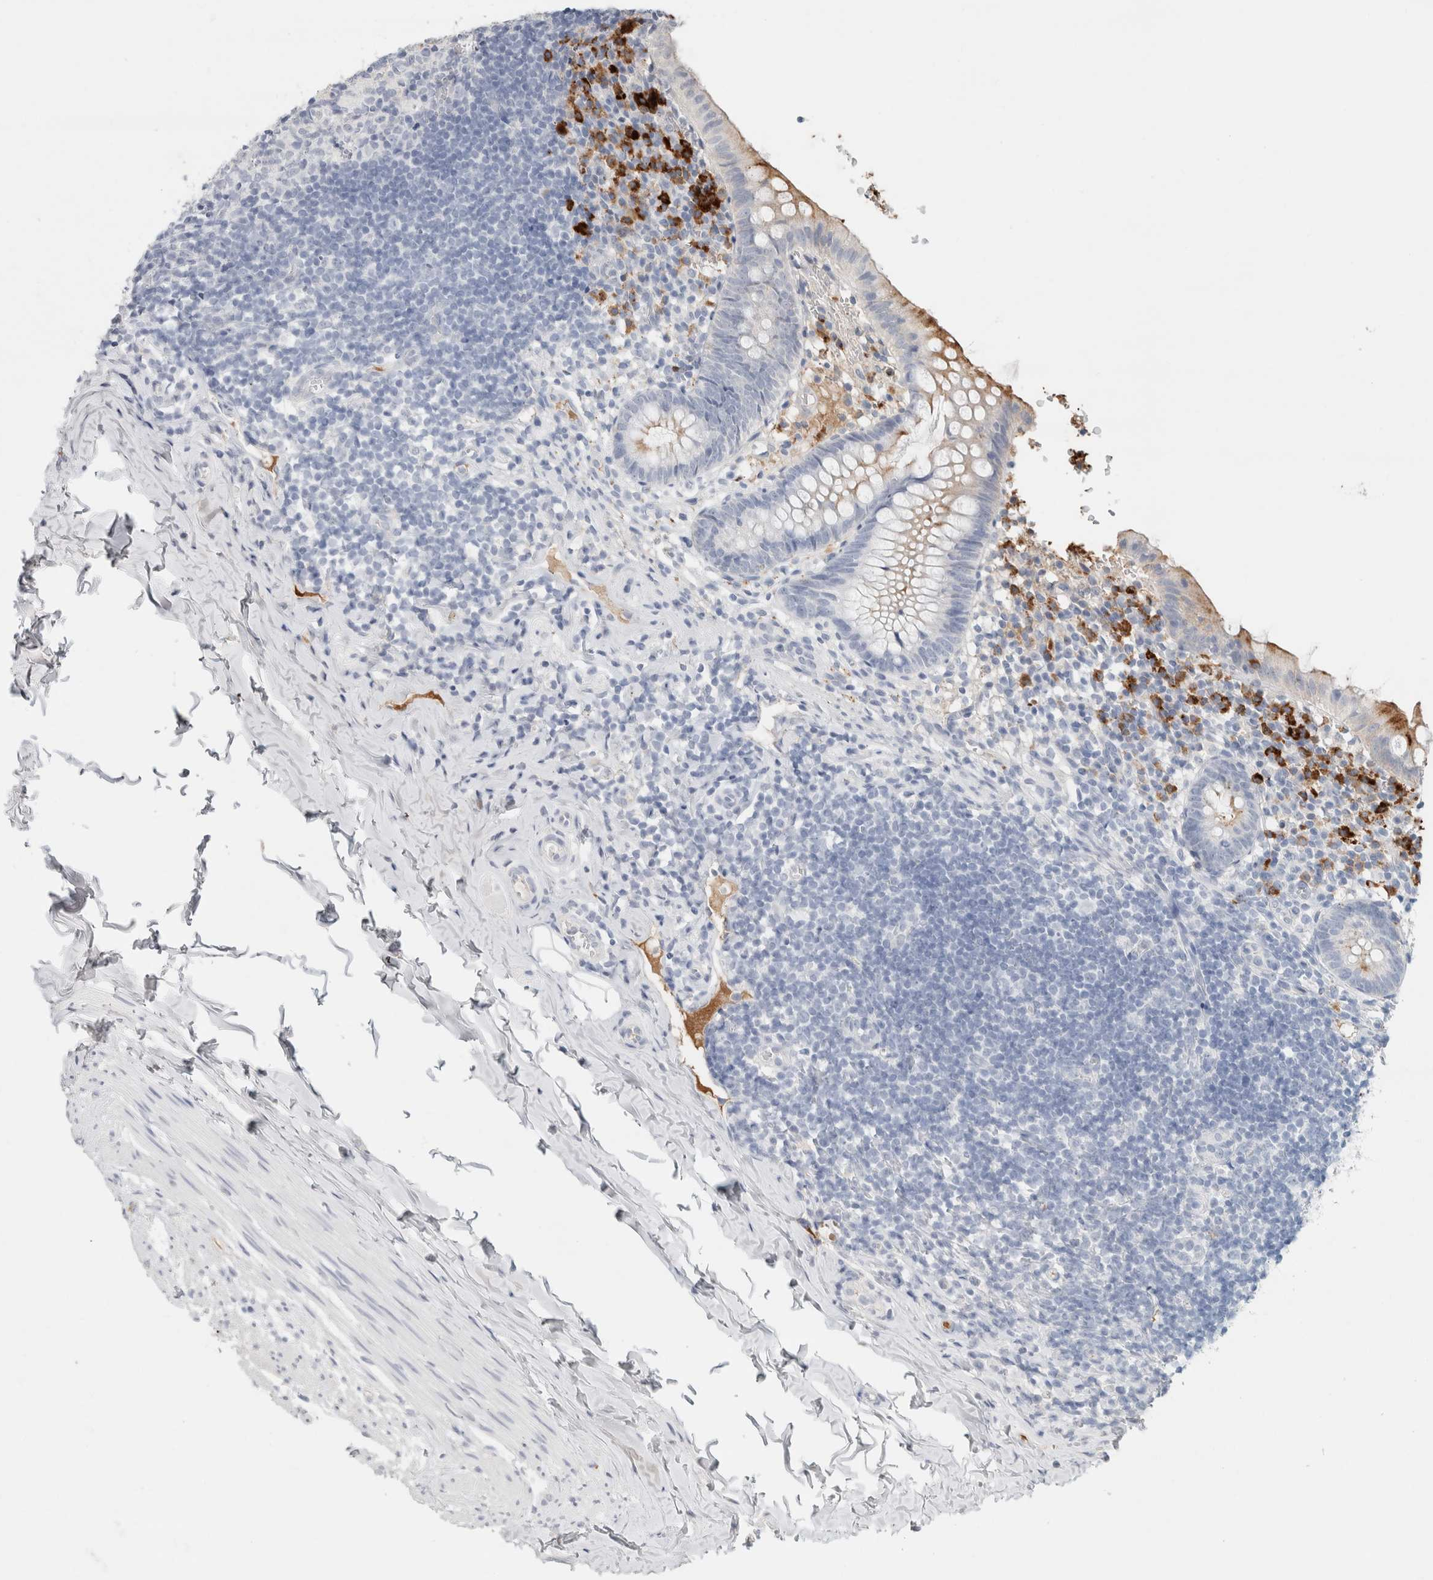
{"staining": {"intensity": "moderate", "quantity": "25%-75%", "location": "cytoplasmic/membranous"}, "tissue": "appendix", "cell_type": "Glandular cells", "image_type": "normal", "snomed": [{"axis": "morphology", "description": "Normal tissue, NOS"}, {"axis": "topography", "description": "Appendix"}], "caption": "Protein expression analysis of normal appendix demonstrates moderate cytoplasmic/membranous staining in approximately 25%-75% of glandular cells.", "gene": "IL6", "patient": {"sex": "male", "age": 8}}